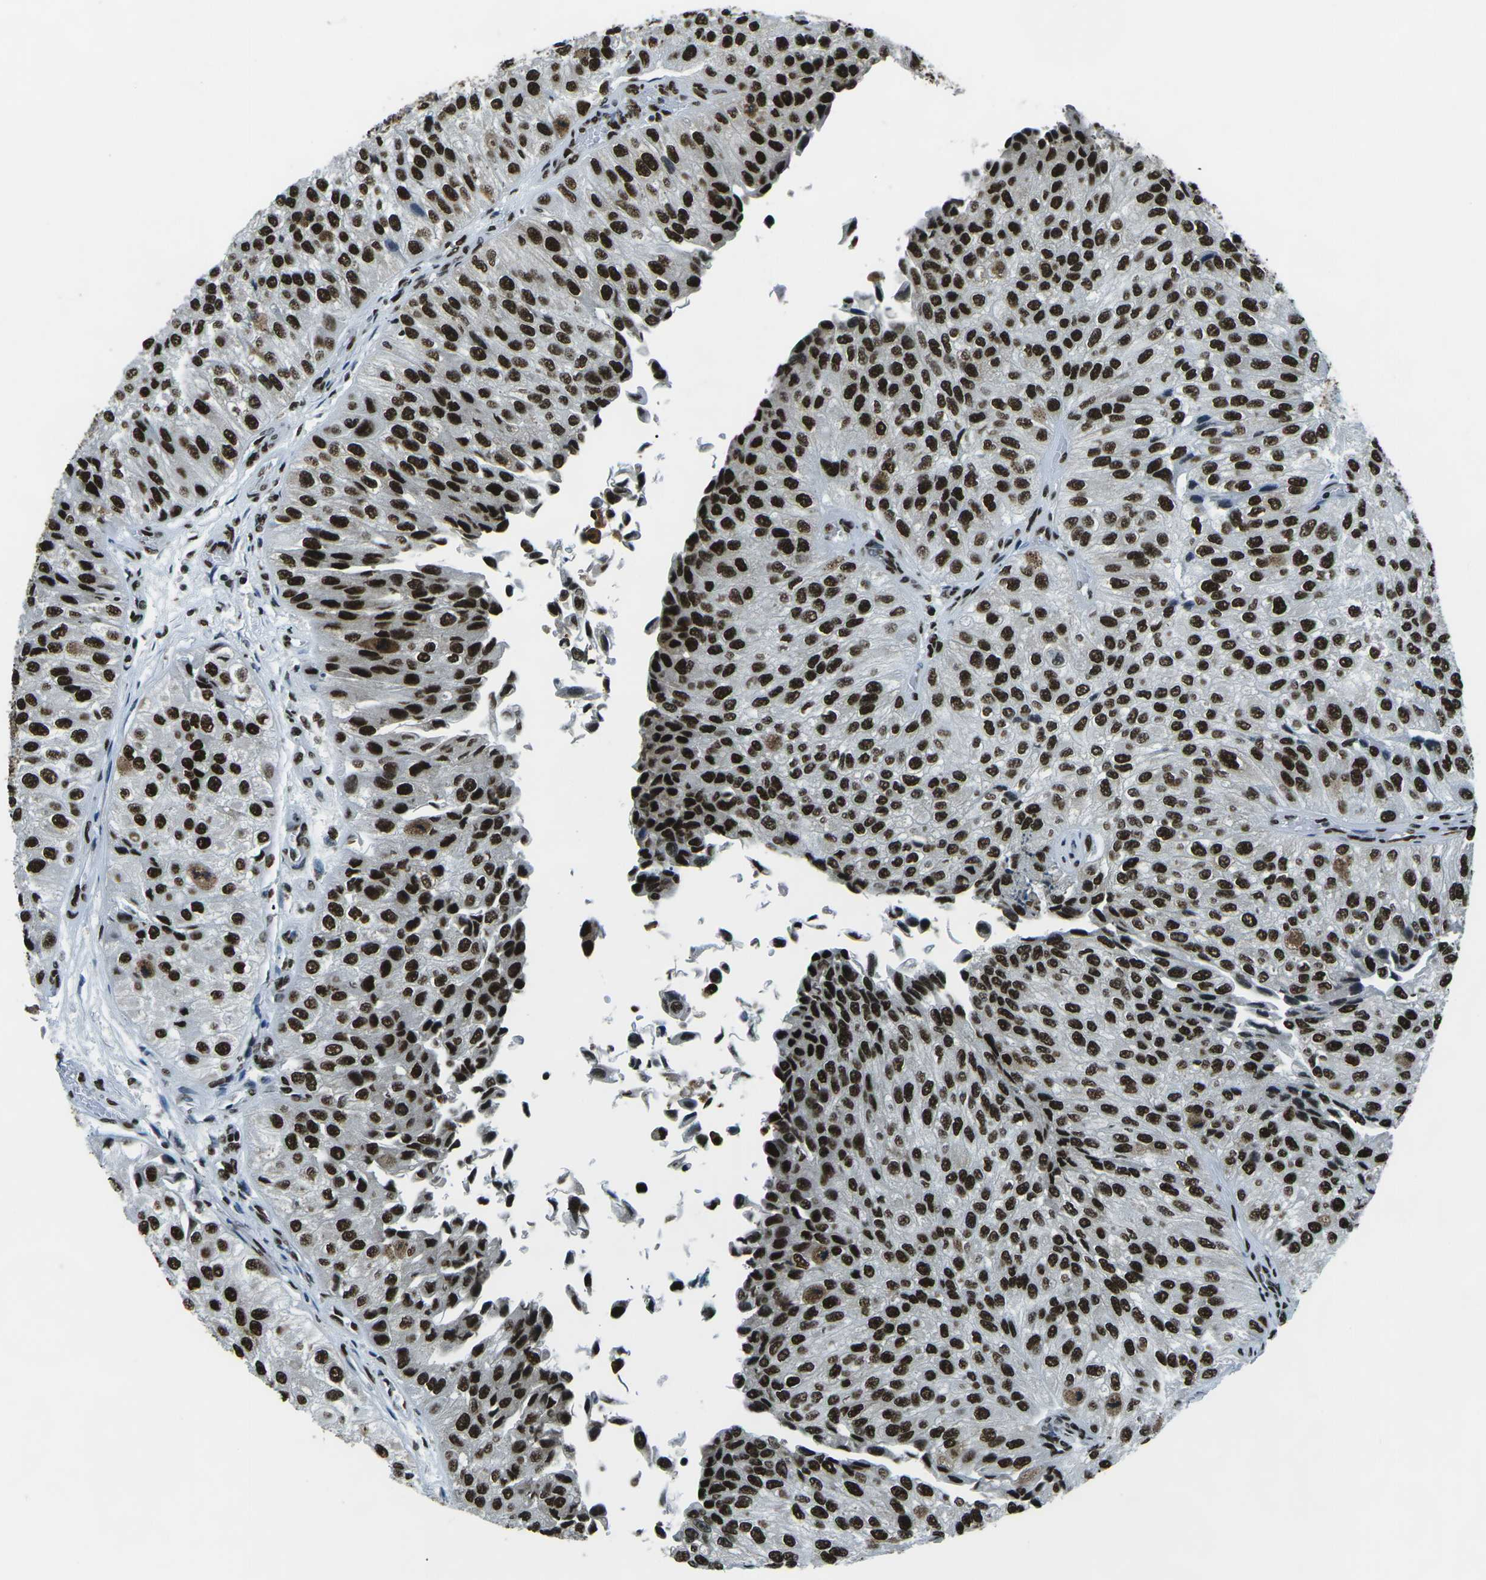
{"staining": {"intensity": "strong", "quantity": ">75%", "location": "nuclear"}, "tissue": "urothelial cancer", "cell_type": "Tumor cells", "image_type": "cancer", "snomed": [{"axis": "morphology", "description": "Urothelial carcinoma, High grade"}, {"axis": "topography", "description": "Kidney"}, {"axis": "topography", "description": "Urinary bladder"}], "caption": "Approximately >75% of tumor cells in human urothelial cancer demonstrate strong nuclear protein staining as visualized by brown immunohistochemical staining.", "gene": "HNRNPL", "patient": {"sex": "male", "age": 77}}